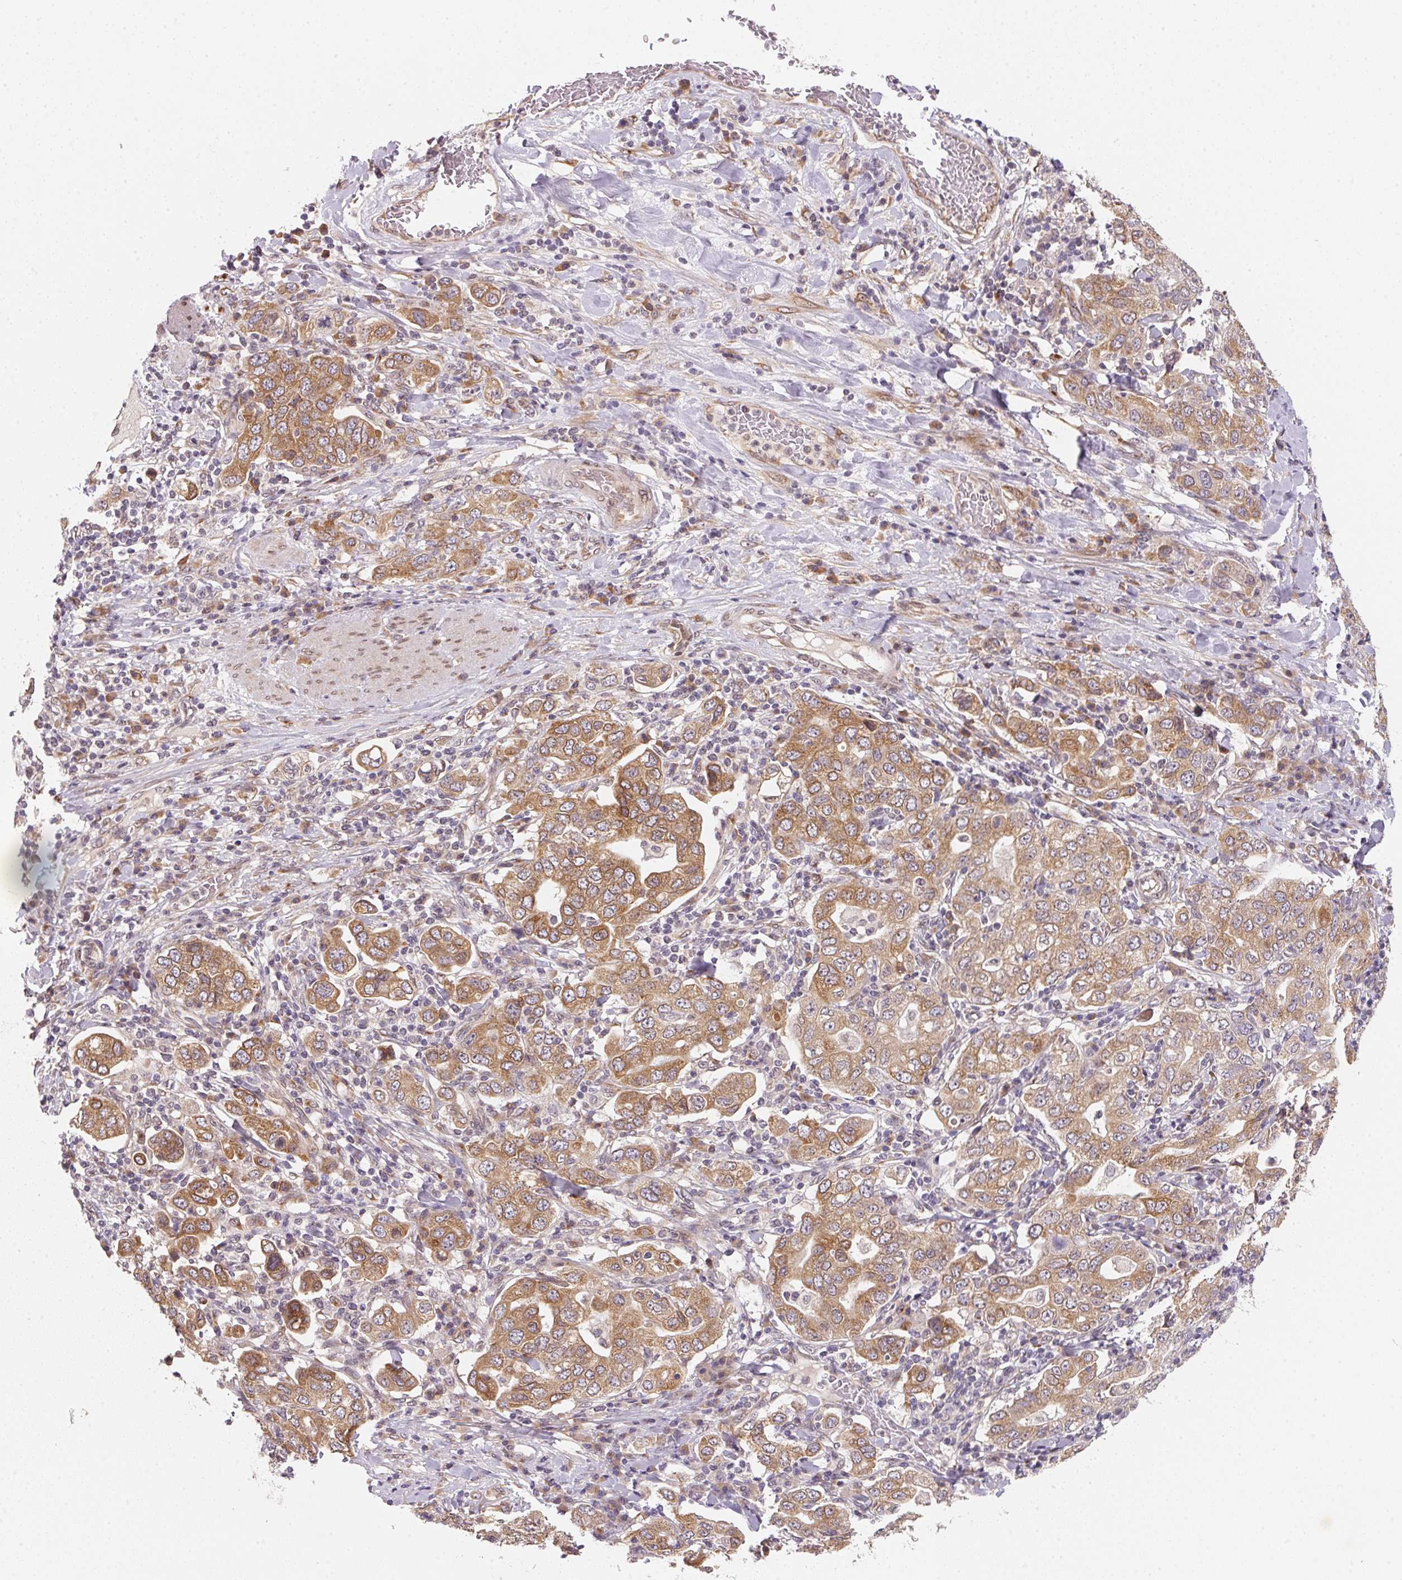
{"staining": {"intensity": "moderate", "quantity": ">75%", "location": "cytoplasmic/membranous"}, "tissue": "stomach cancer", "cell_type": "Tumor cells", "image_type": "cancer", "snomed": [{"axis": "morphology", "description": "Adenocarcinoma, NOS"}, {"axis": "topography", "description": "Stomach, upper"}, {"axis": "topography", "description": "Stomach"}], "caption": "A brown stain labels moderate cytoplasmic/membranous staining of a protein in human stomach cancer tumor cells.", "gene": "EI24", "patient": {"sex": "male", "age": 62}}